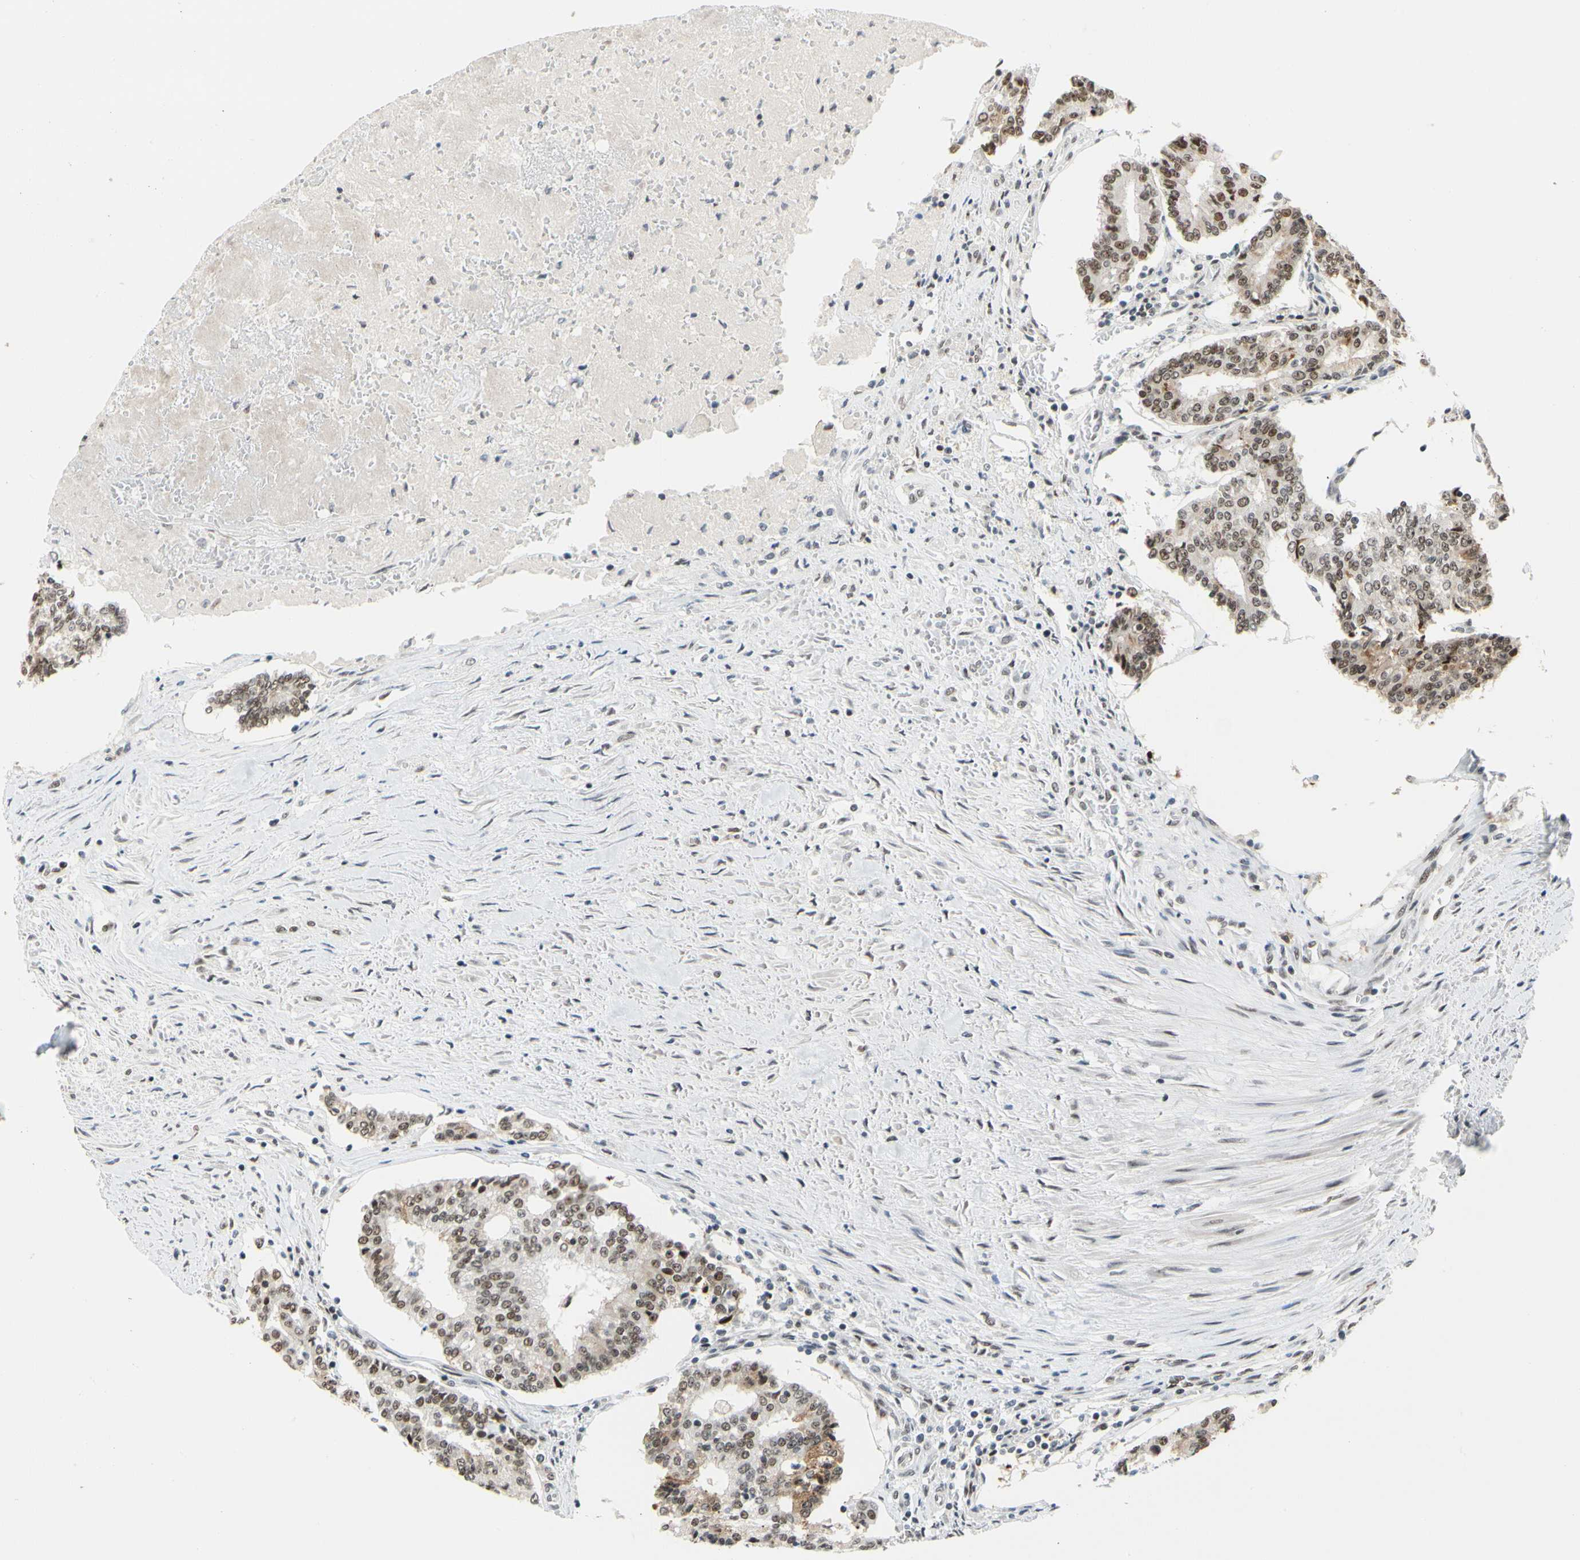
{"staining": {"intensity": "moderate", "quantity": "25%-75%", "location": "nuclear"}, "tissue": "prostate cancer", "cell_type": "Tumor cells", "image_type": "cancer", "snomed": [{"axis": "morphology", "description": "Adenocarcinoma, High grade"}, {"axis": "topography", "description": "Prostate"}], "caption": "High-power microscopy captured an immunohistochemistry micrograph of prostate cancer, revealing moderate nuclear positivity in approximately 25%-75% of tumor cells.", "gene": "ZSCAN16", "patient": {"sex": "male", "age": 55}}